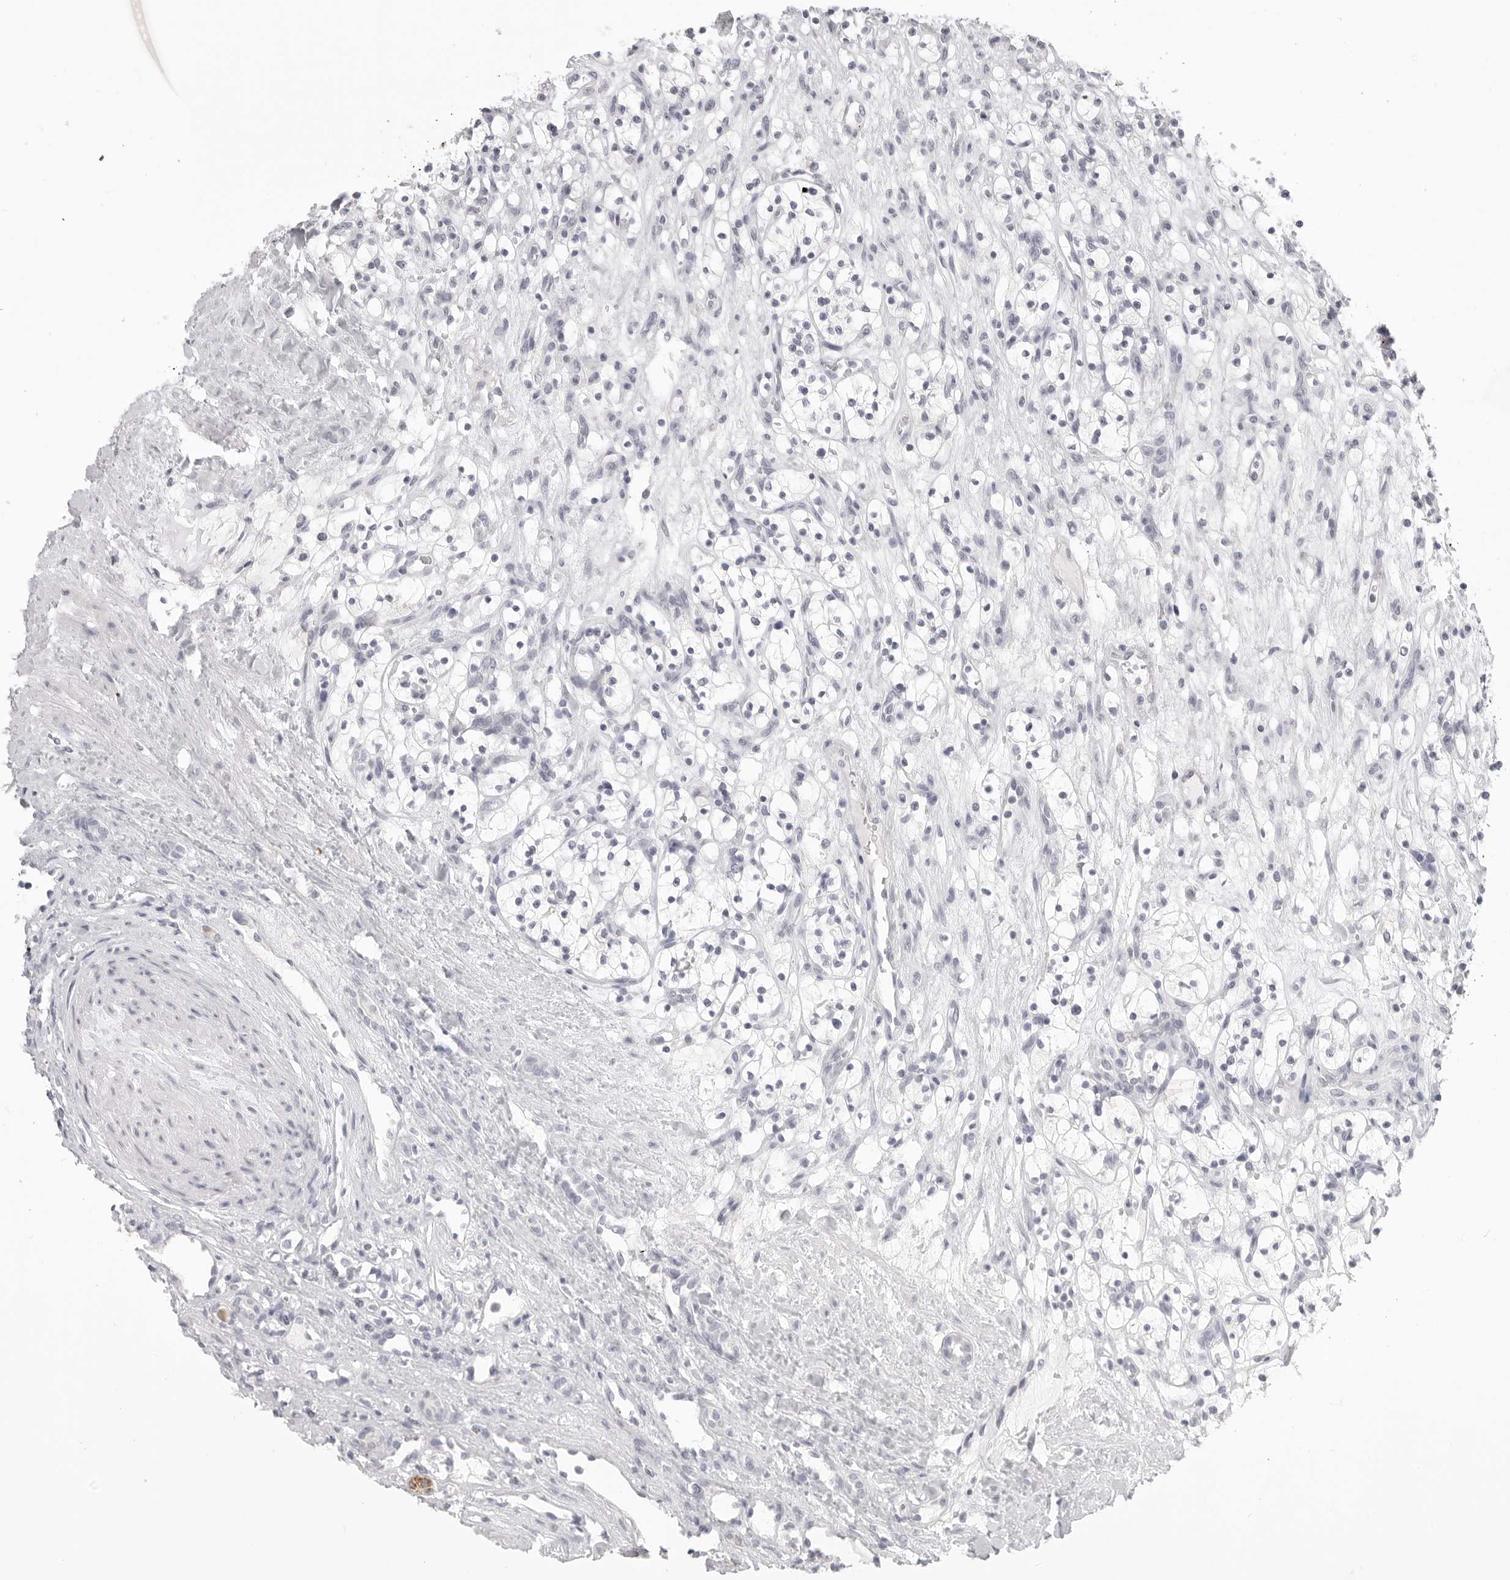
{"staining": {"intensity": "negative", "quantity": "none", "location": "none"}, "tissue": "renal cancer", "cell_type": "Tumor cells", "image_type": "cancer", "snomed": [{"axis": "morphology", "description": "Adenocarcinoma, NOS"}, {"axis": "topography", "description": "Kidney"}], "caption": "Renal cancer stained for a protein using immunohistochemistry displays no expression tumor cells.", "gene": "HMGCS2", "patient": {"sex": "female", "age": 57}}